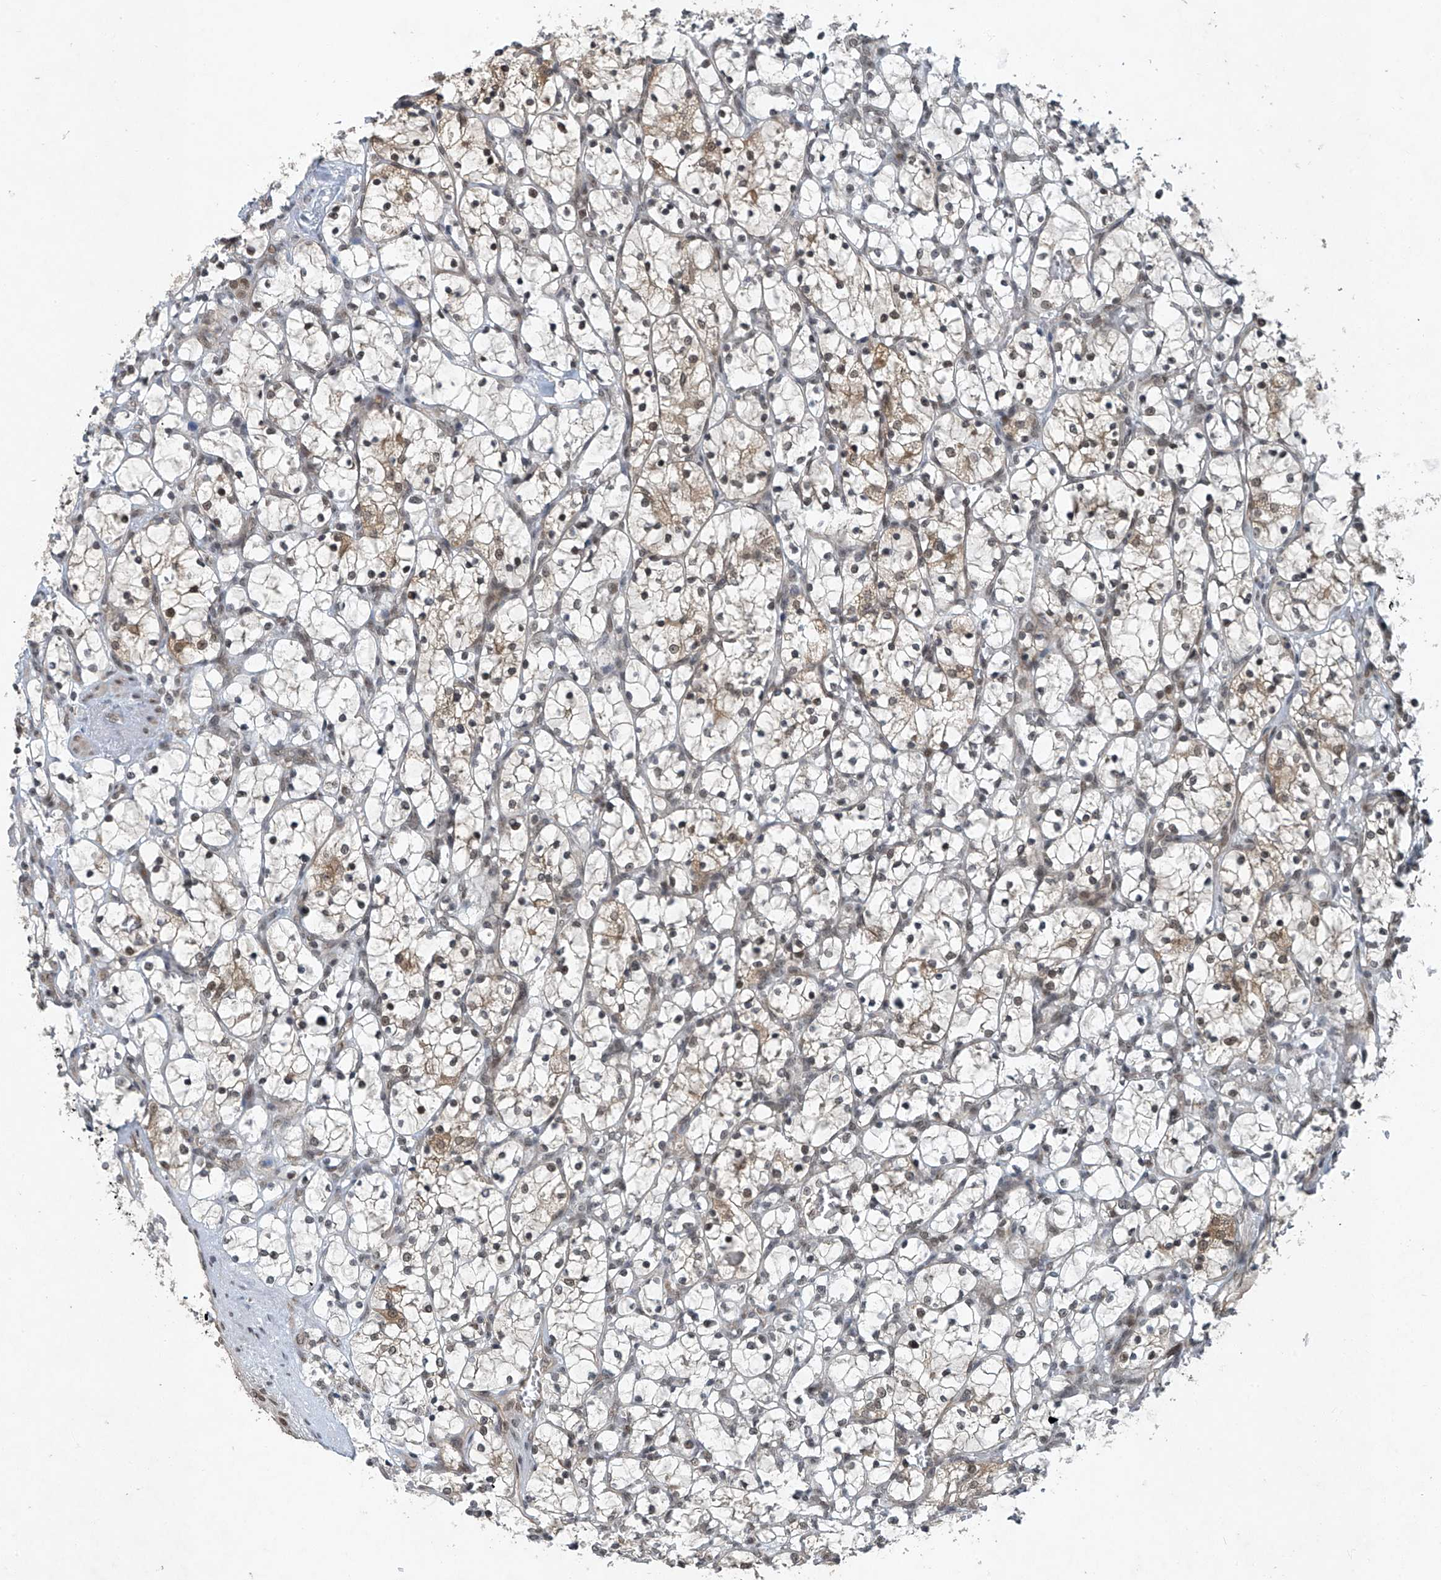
{"staining": {"intensity": "weak", "quantity": "25%-75%", "location": "cytoplasmic/membranous,nuclear"}, "tissue": "renal cancer", "cell_type": "Tumor cells", "image_type": "cancer", "snomed": [{"axis": "morphology", "description": "Adenocarcinoma, NOS"}, {"axis": "topography", "description": "Kidney"}], "caption": "Immunohistochemical staining of human adenocarcinoma (renal) exhibits low levels of weak cytoplasmic/membranous and nuclear protein staining in about 25%-75% of tumor cells. (brown staining indicates protein expression, while blue staining denotes nuclei).", "gene": "TAF8", "patient": {"sex": "female", "age": 69}}